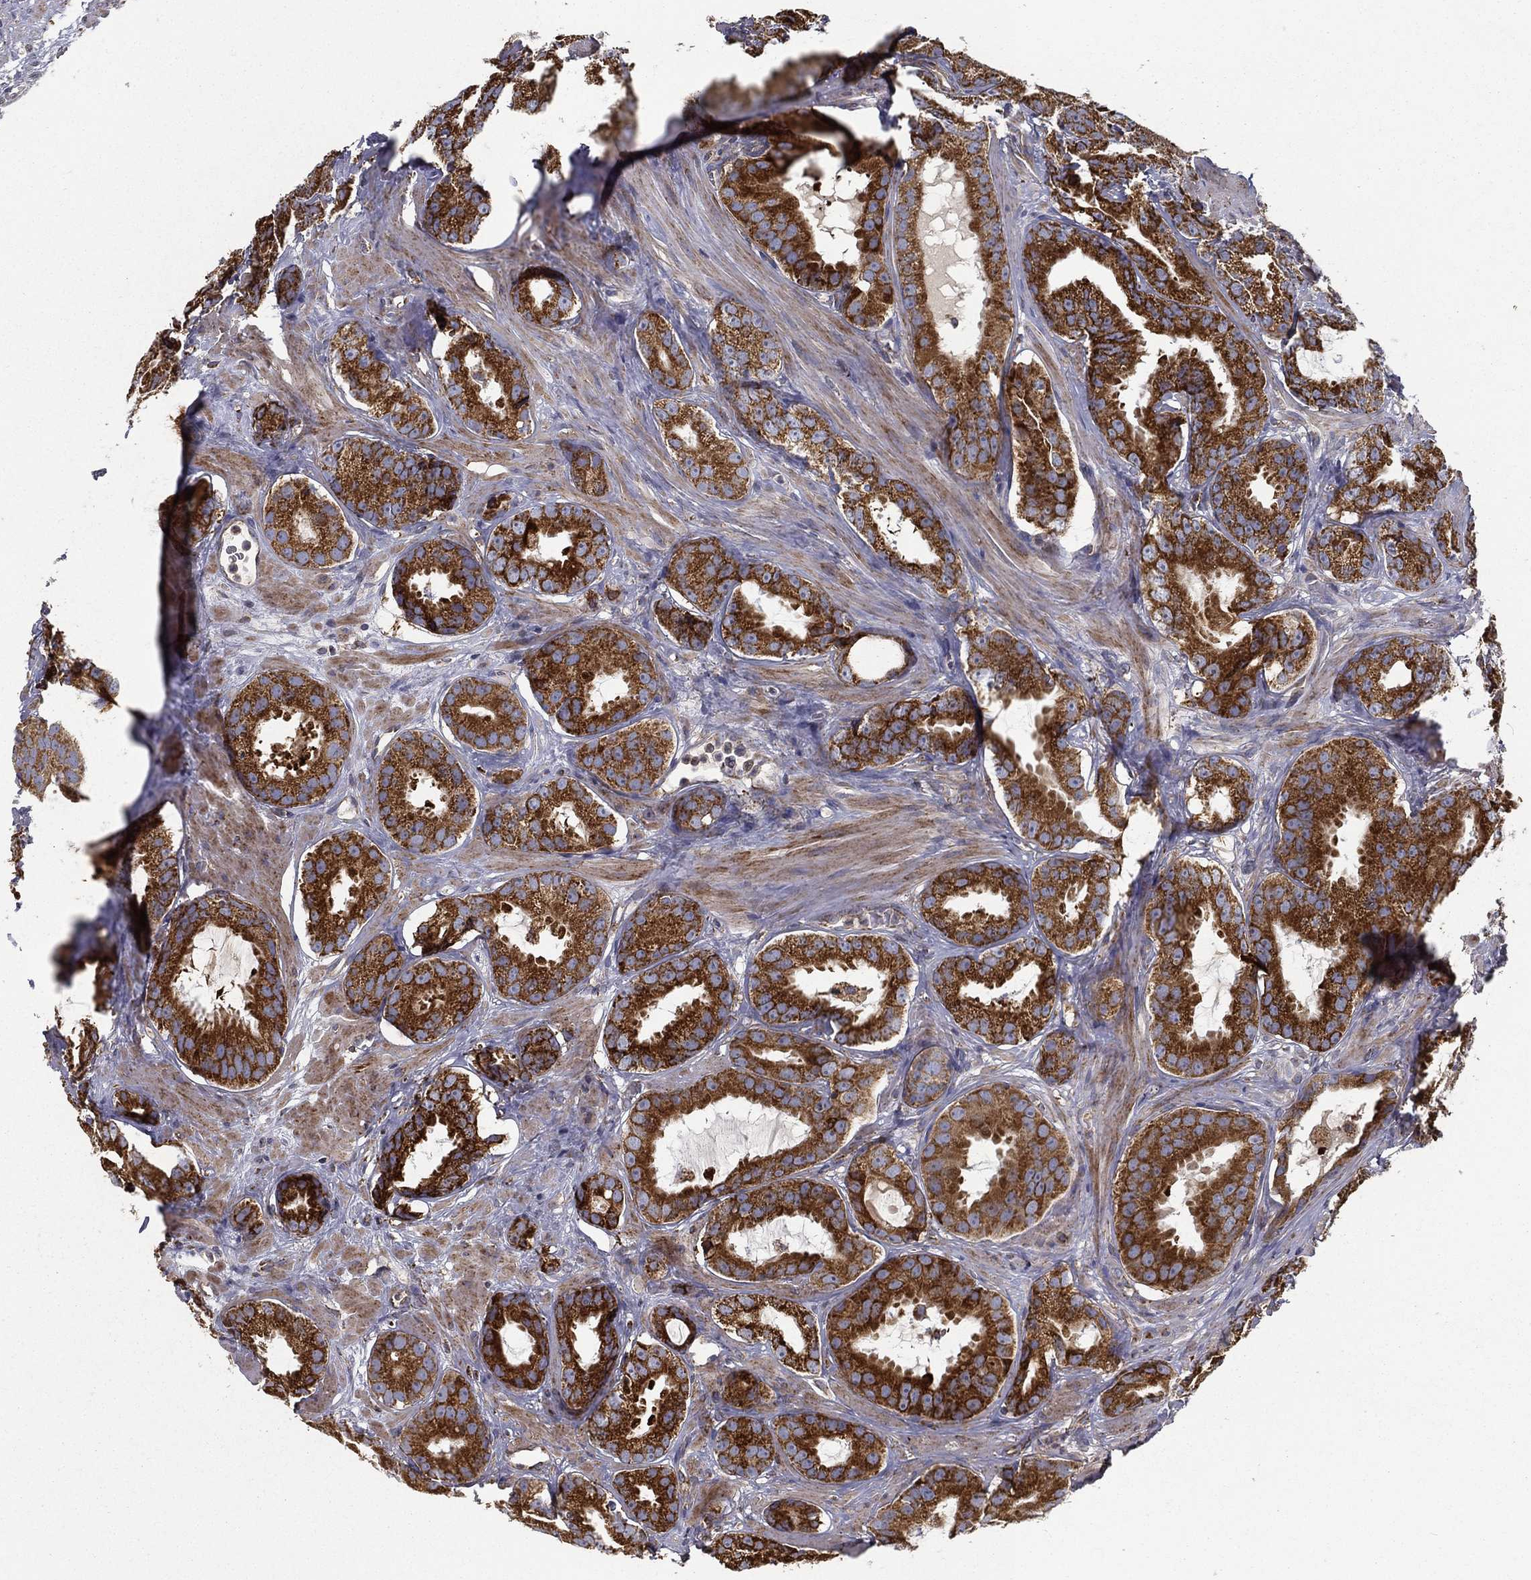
{"staining": {"intensity": "strong", "quantity": ">75%", "location": "cytoplasmic/membranous"}, "tissue": "prostate cancer", "cell_type": "Tumor cells", "image_type": "cancer", "snomed": [{"axis": "morphology", "description": "Adenocarcinoma, NOS"}, {"axis": "topography", "description": "Prostate"}], "caption": "Immunohistochemistry (IHC) of human prostate cancer reveals high levels of strong cytoplasmic/membranous positivity in about >75% of tumor cells.", "gene": "MT-CYB", "patient": {"sex": "male", "age": 69}}